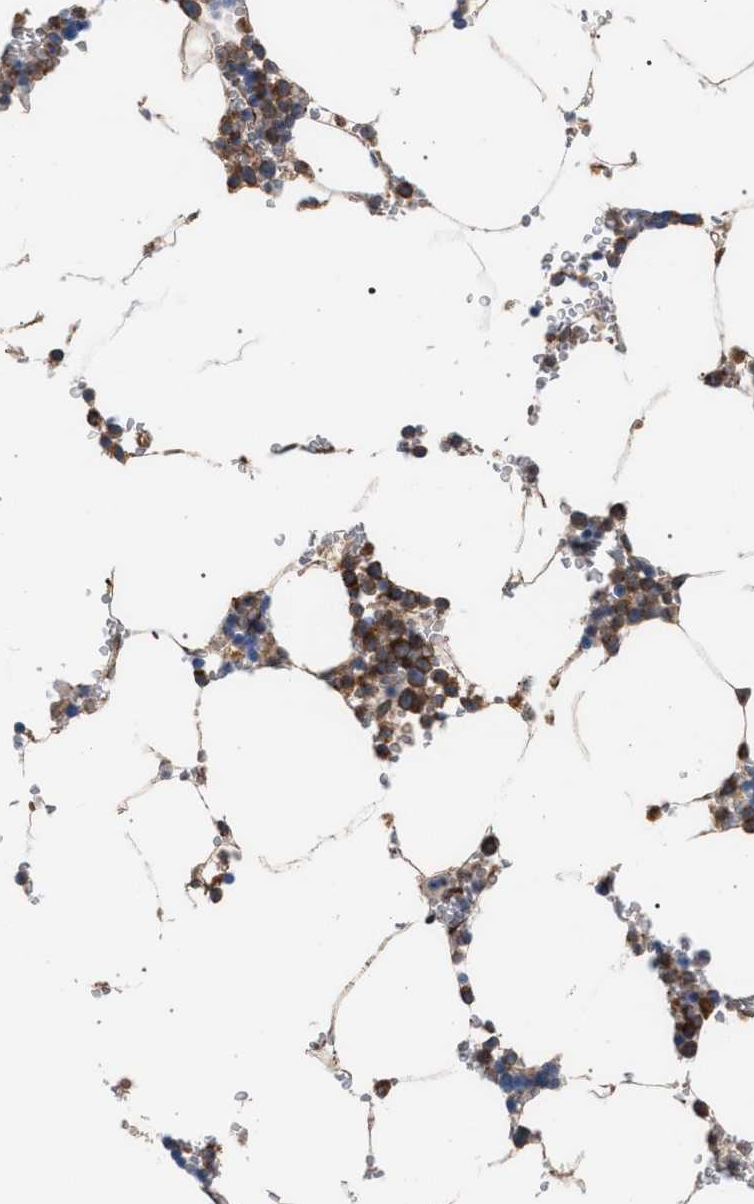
{"staining": {"intensity": "weak", "quantity": ">75%", "location": "cytoplasmic/membranous"}, "tissue": "bone marrow", "cell_type": "Hematopoietic cells", "image_type": "normal", "snomed": [{"axis": "morphology", "description": "Normal tissue, NOS"}, {"axis": "topography", "description": "Bone marrow"}], "caption": "Bone marrow was stained to show a protein in brown. There is low levels of weak cytoplasmic/membranous positivity in about >75% of hematopoietic cells. (IHC, brightfield microscopy, high magnification).", "gene": "ARPC5L", "patient": {"sex": "male", "age": 70}}